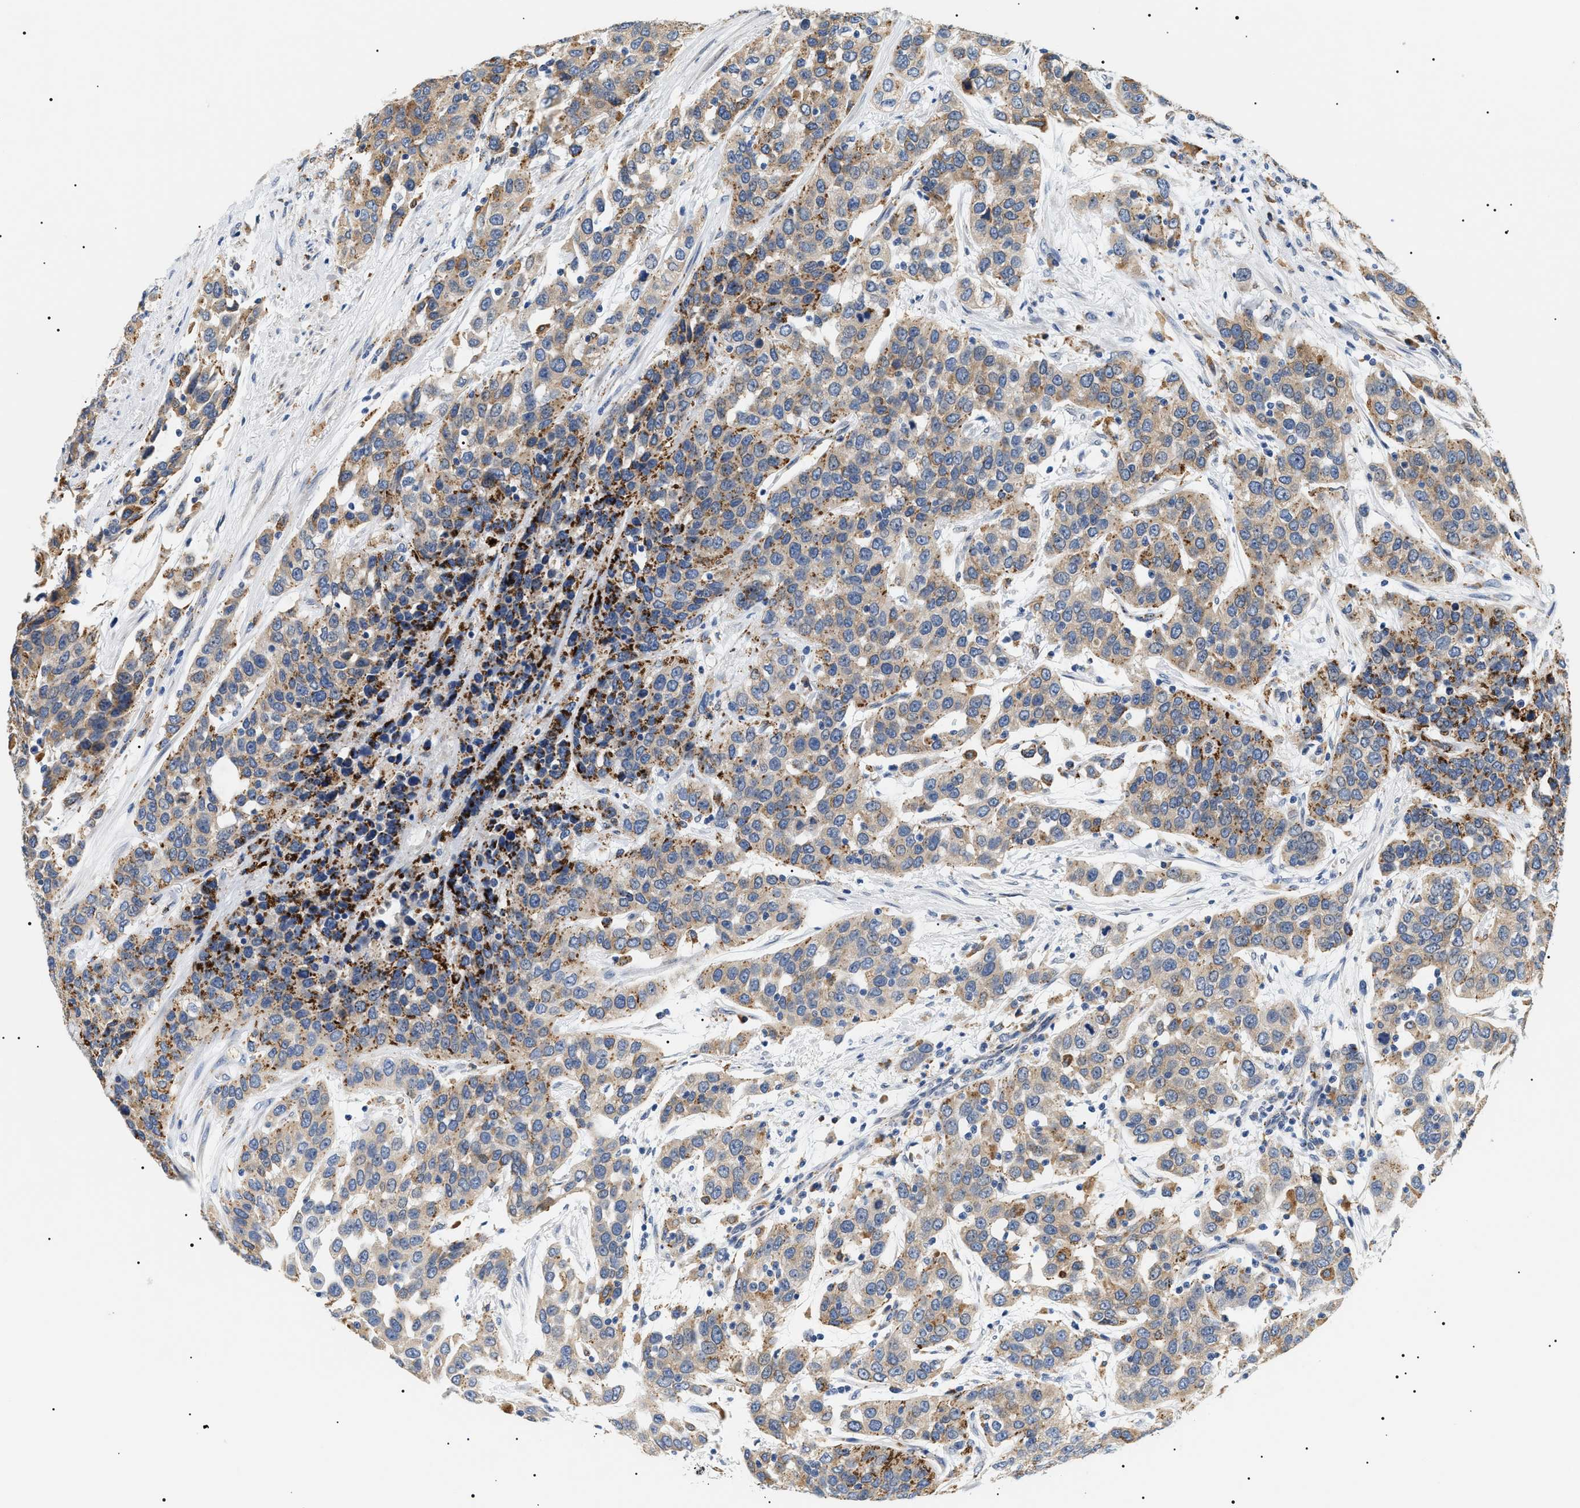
{"staining": {"intensity": "moderate", "quantity": ">75%", "location": "cytoplasmic/membranous"}, "tissue": "urothelial cancer", "cell_type": "Tumor cells", "image_type": "cancer", "snomed": [{"axis": "morphology", "description": "Urothelial carcinoma, High grade"}, {"axis": "topography", "description": "Urinary bladder"}], "caption": "This histopathology image reveals IHC staining of urothelial cancer, with medium moderate cytoplasmic/membranous expression in about >75% of tumor cells.", "gene": "HSD17B11", "patient": {"sex": "female", "age": 80}}